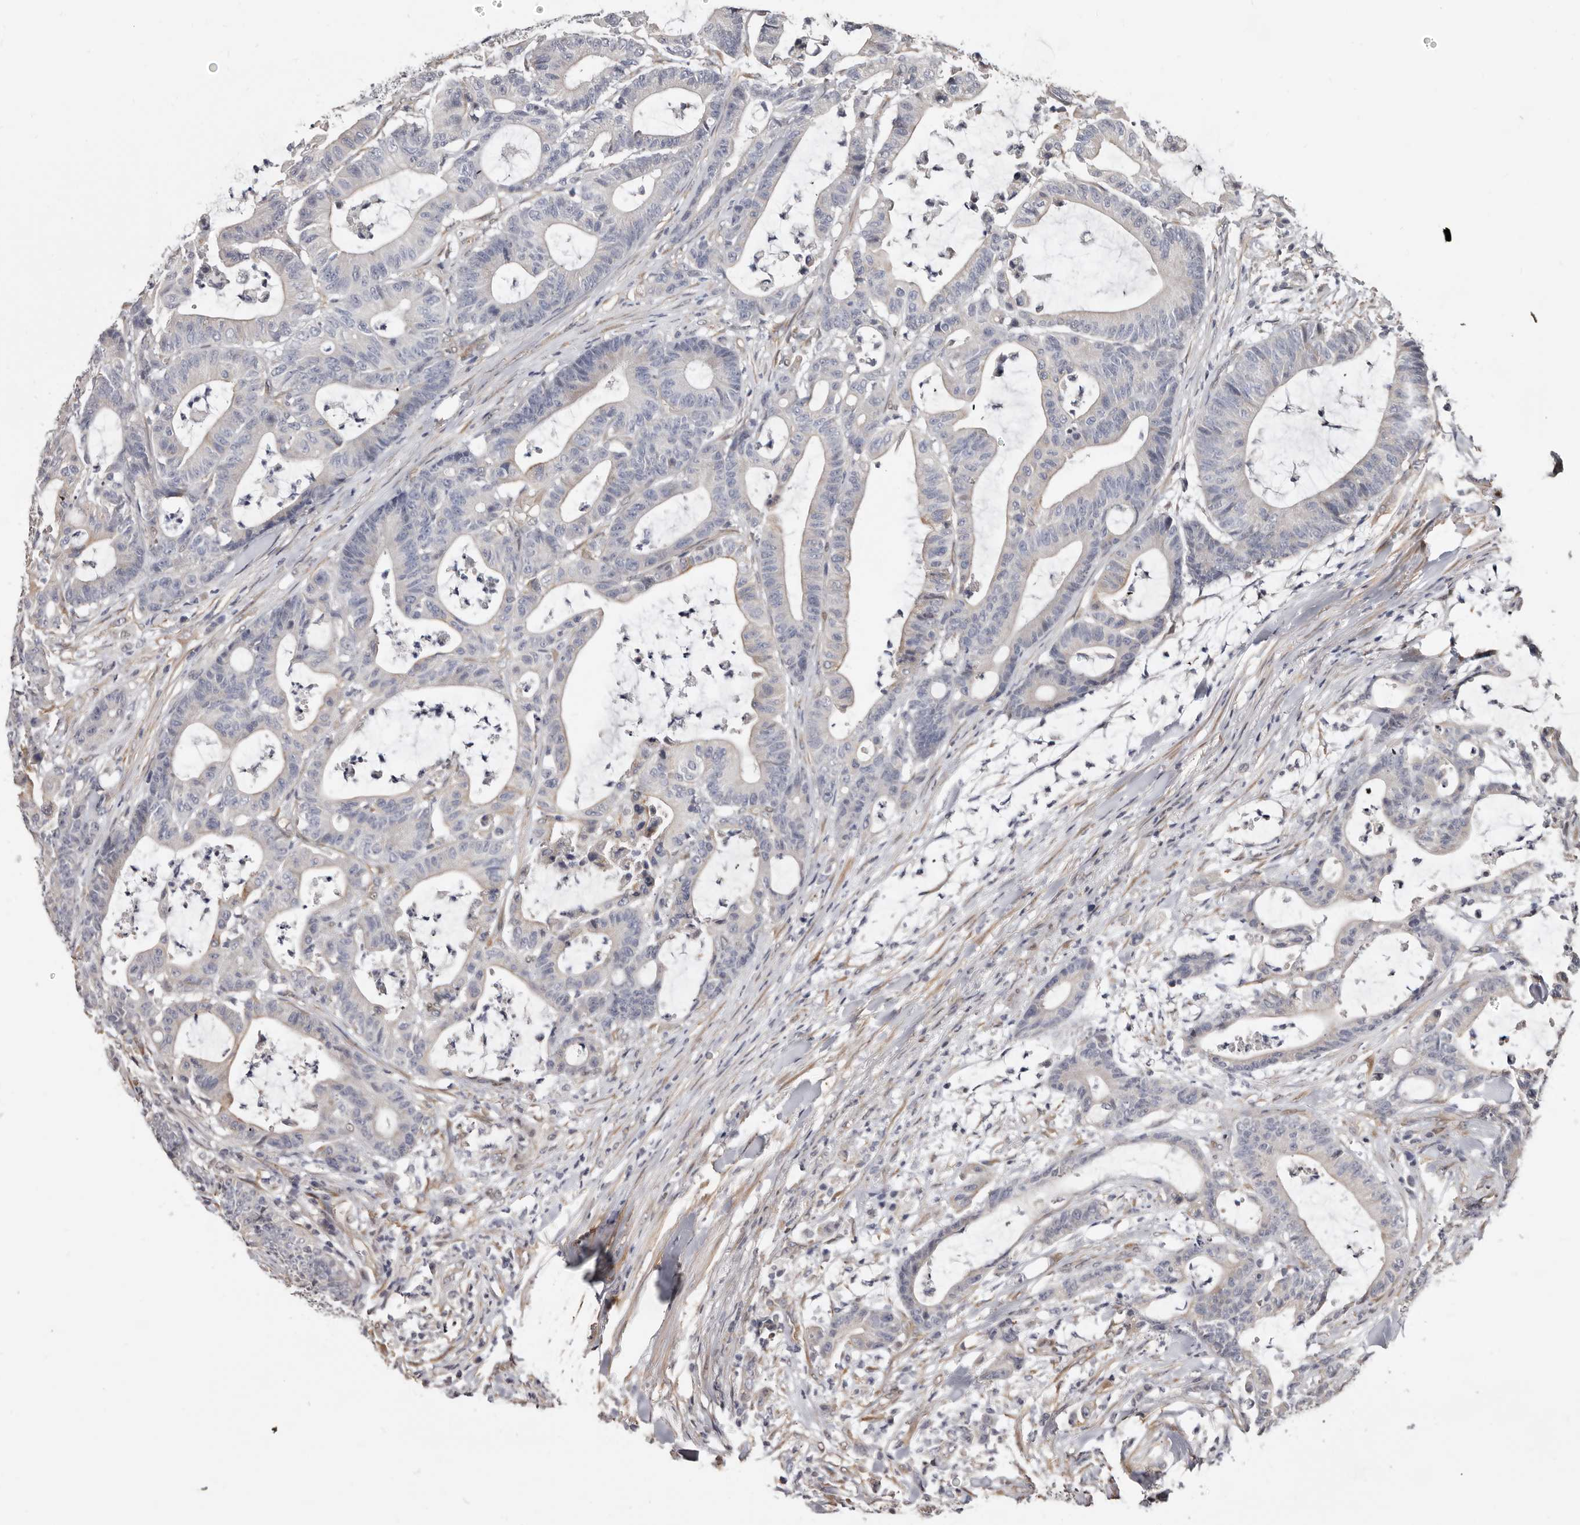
{"staining": {"intensity": "weak", "quantity": "<25%", "location": "cytoplasmic/membranous"}, "tissue": "colorectal cancer", "cell_type": "Tumor cells", "image_type": "cancer", "snomed": [{"axis": "morphology", "description": "Adenocarcinoma, NOS"}, {"axis": "topography", "description": "Colon"}], "caption": "A high-resolution photomicrograph shows immunohistochemistry (IHC) staining of colorectal adenocarcinoma, which shows no significant expression in tumor cells.", "gene": "KHDRBS2", "patient": {"sex": "female", "age": 84}}